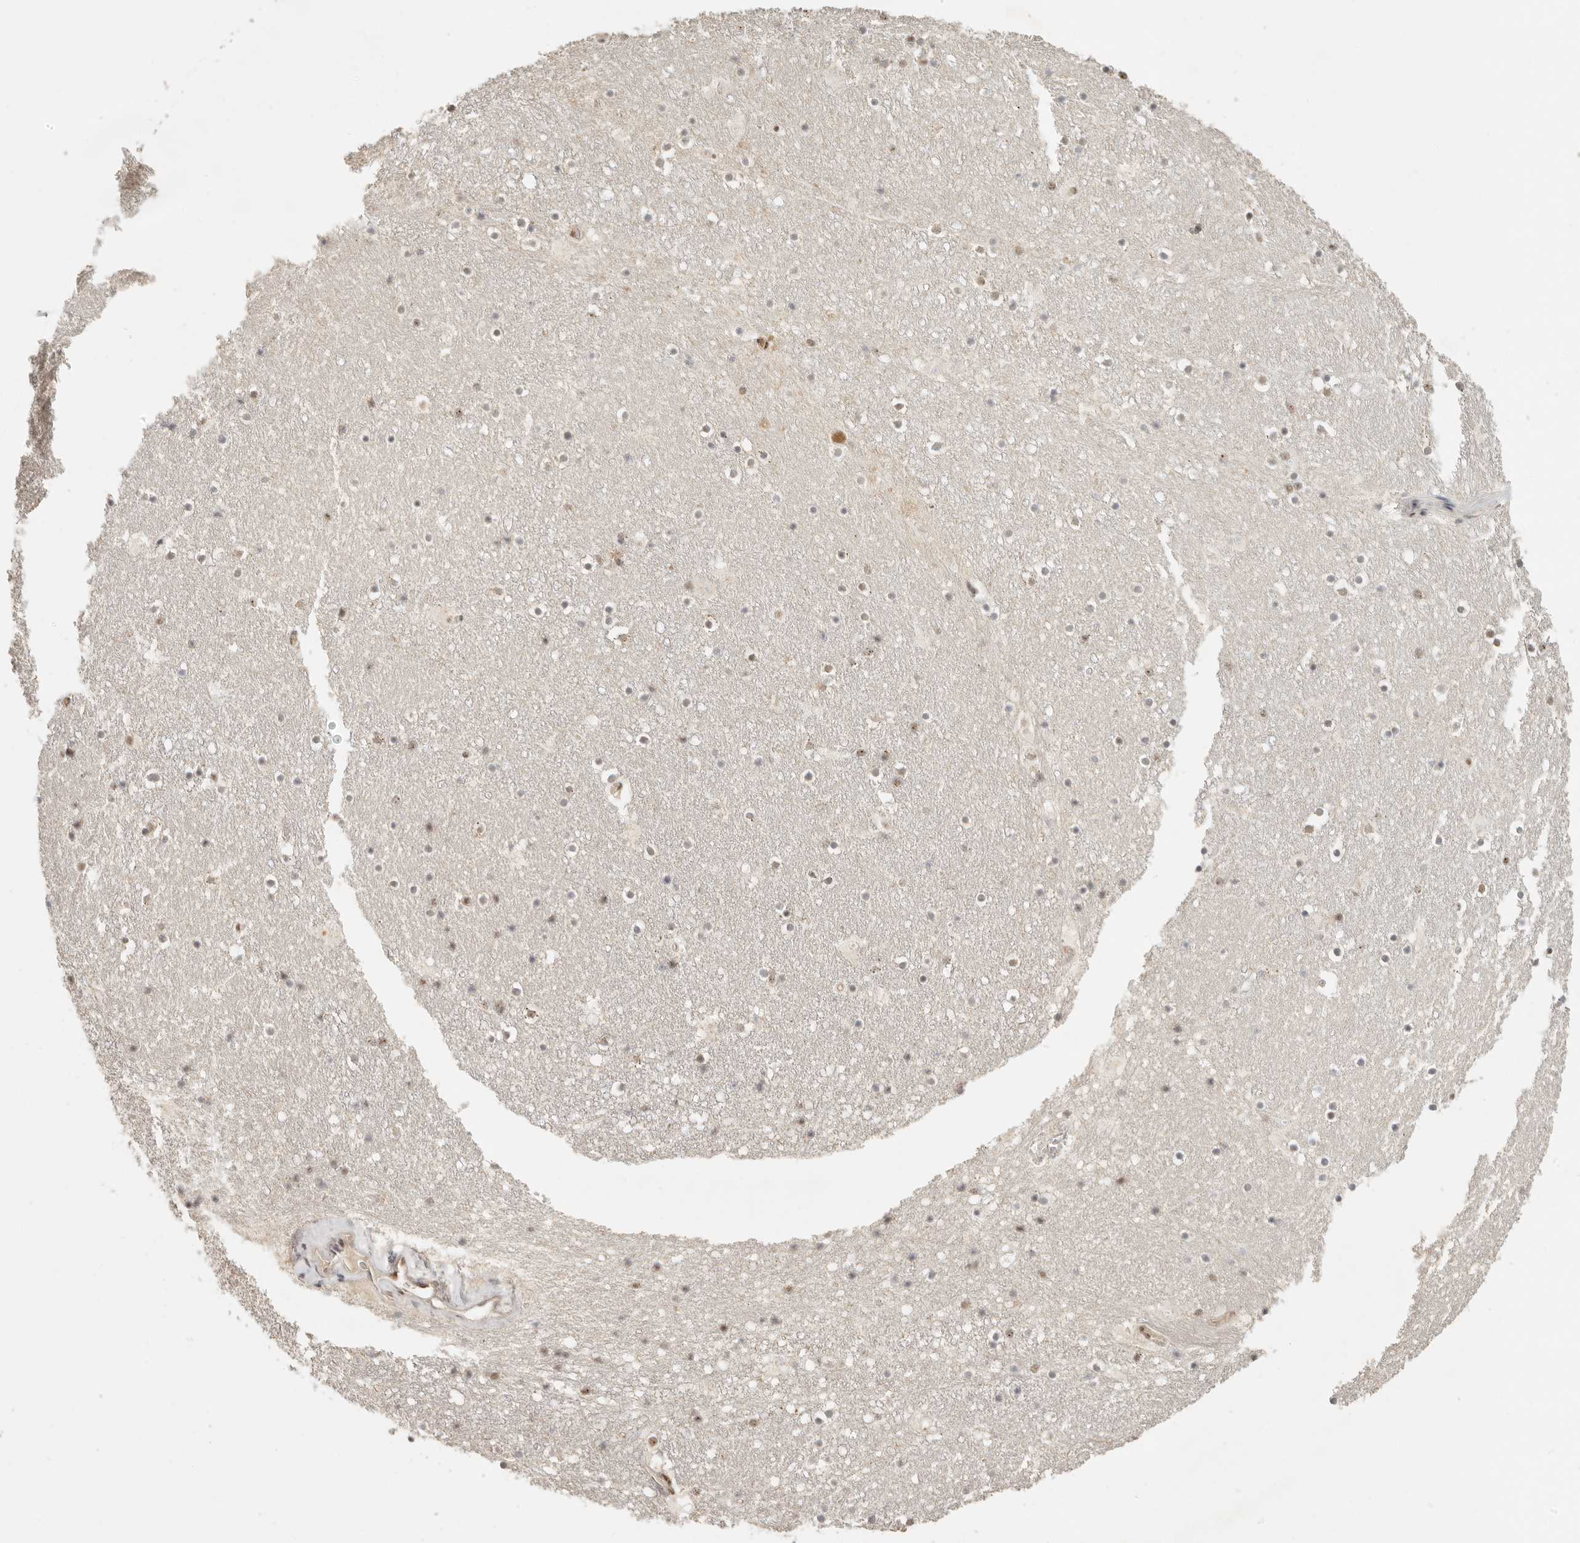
{"staining": {"intensity": "weak", "quantity": "25%-75%", "location": "nuclear"}, "tissue": "caudate", "cell_type": "Glial cells", "image_type": "normal", "snomed": [{"axis": "morphology", "description": "Normal tissue, NOS"}, {"axis": "topography", "description": "Lateral ventricle wall"}], "caption": "High-power microscopy captured an immunohistochemistry image of unremarkable caudate, revealing weak nuclear staining in about 25%-75% of glial cells.", "gene": "GPBP1L1", "patient": {"sex": "male", "age": 45}}